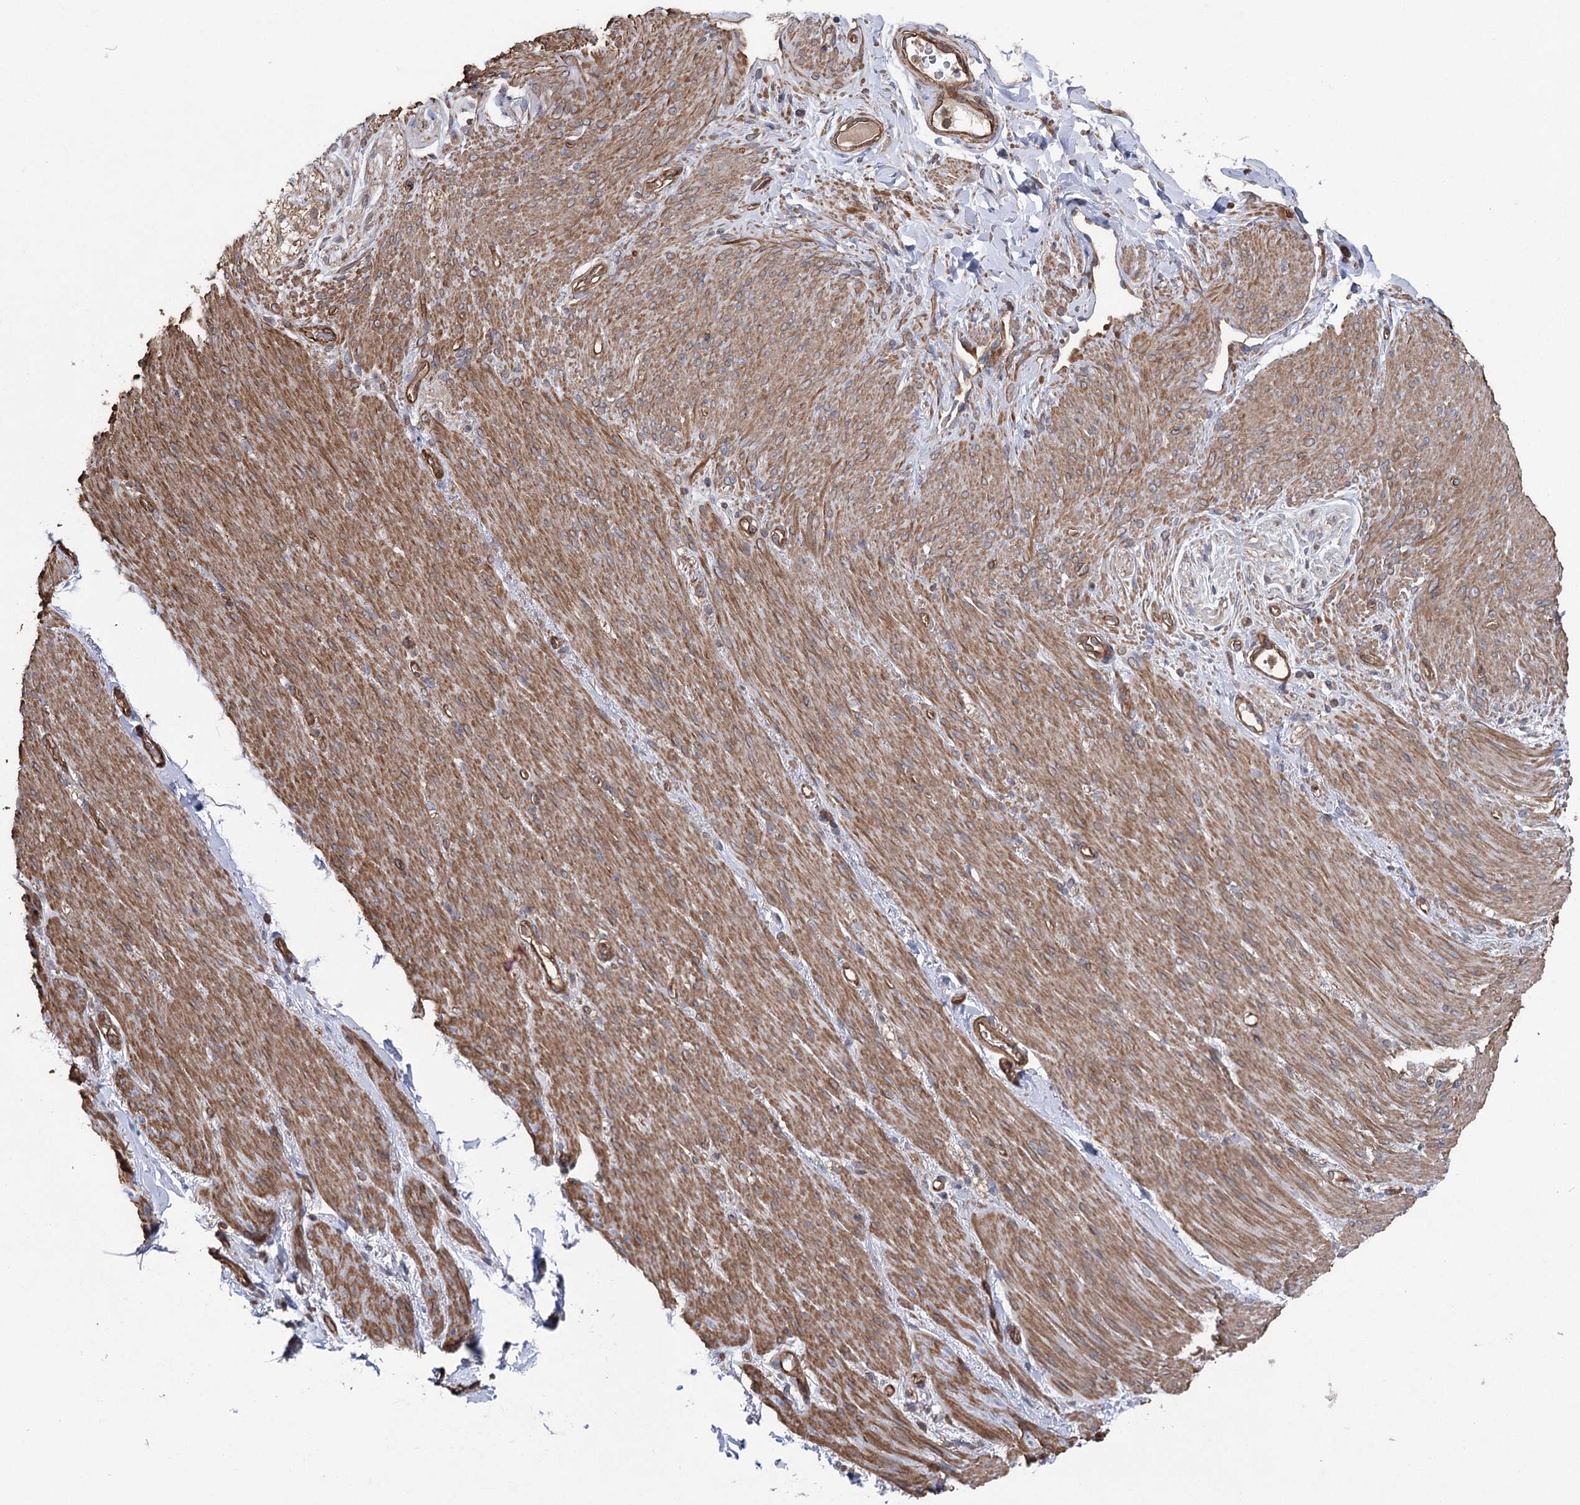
{"staining": {"intensity": "negative", "quantity": "none", "location": "none"}, "tissue": "adipose tissue", "cell_type": "Adipocytes", "image_type": "normal", "snomed": [{"axis": "morphology", "description": "Normal tissue, NOS"}, {"axis": "topography", "description": "Colon"}, {"axis": "topography", "description": "Peripheral nerve tissue"}], "caption": "A high-resolution histopathology image shows immunohistochemistry (IHC) staining of normal adipose tissue, which demonstrates no significant staining in adipocytes.", "gene": "LARS2", "patient": {"sex": "female", "age": 61}}